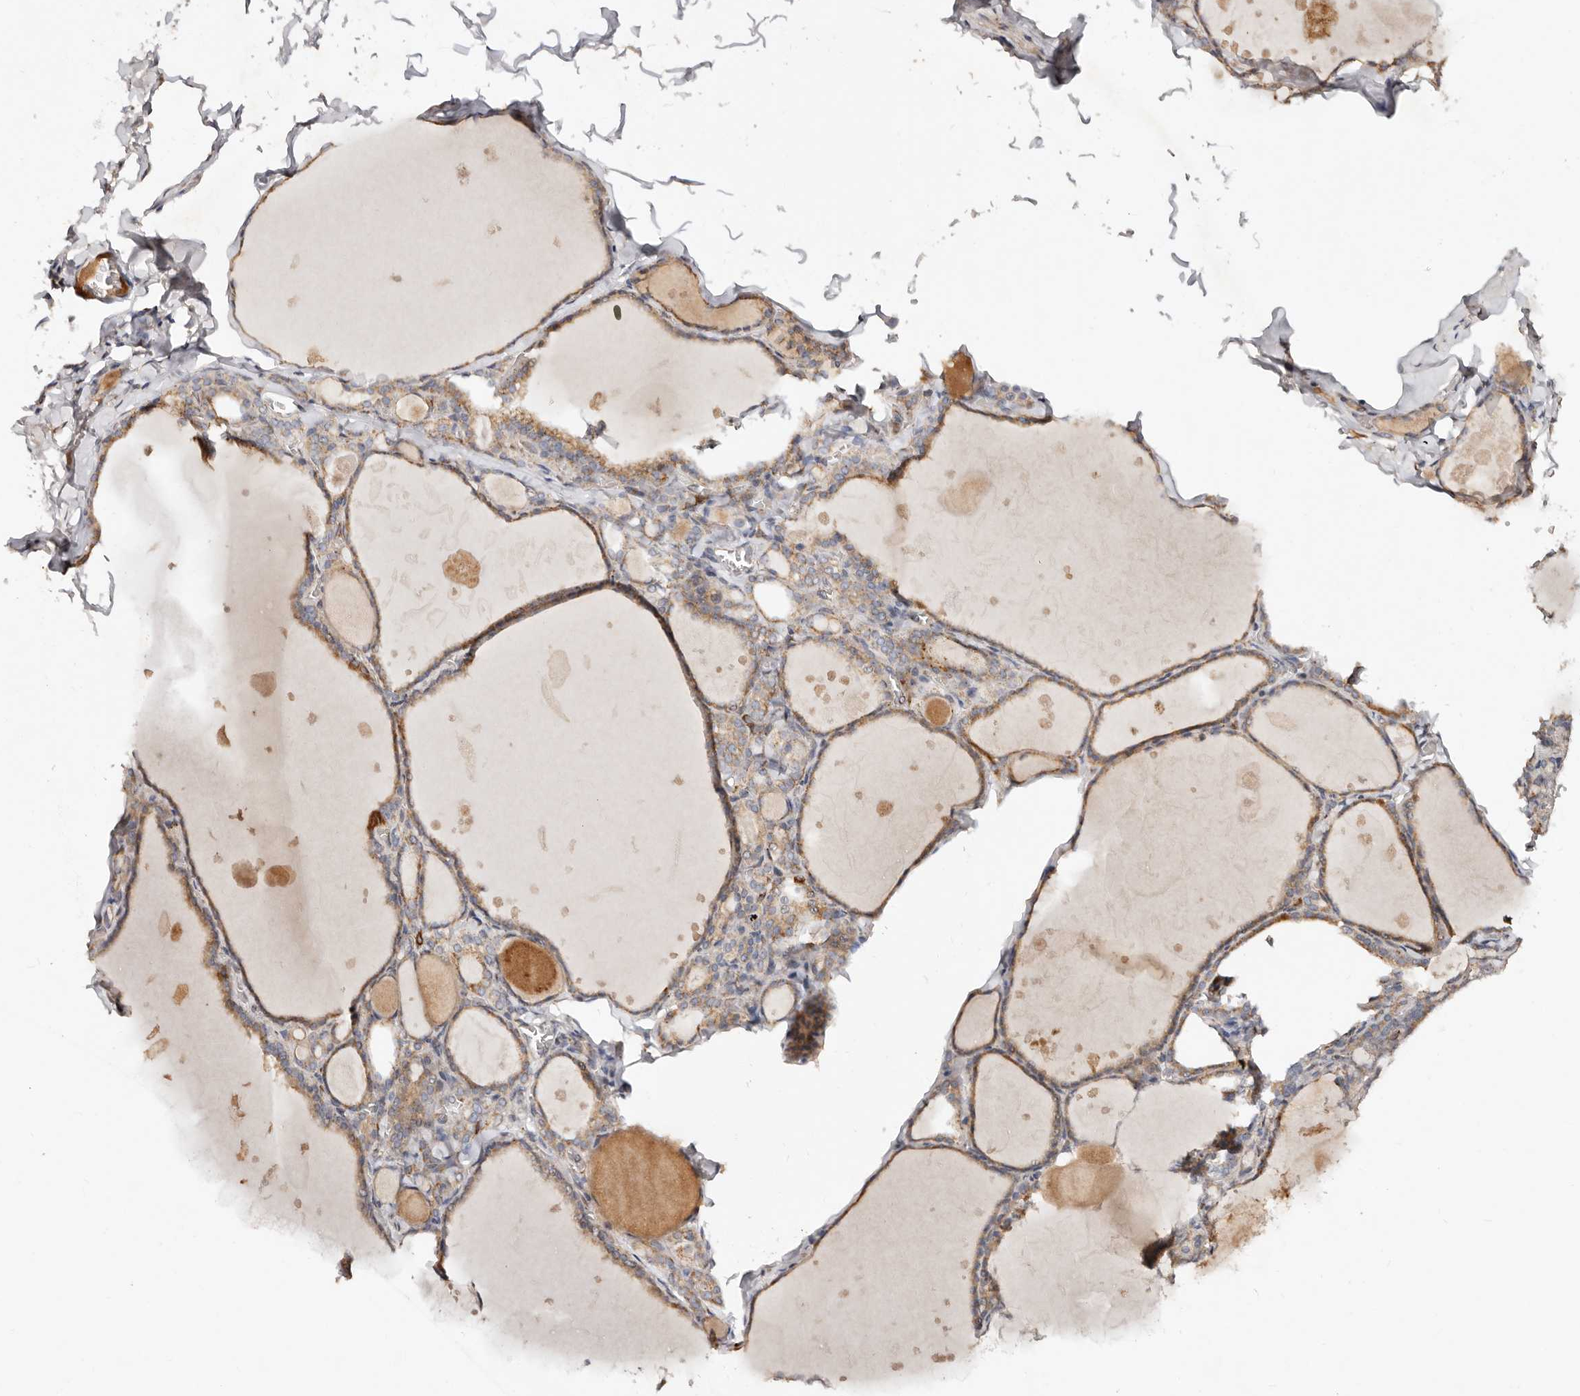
{"staining": {"intensity": "moderate", "quantity": "25%-75%", "location": "cytoplasmic/membranous"}, "tissue": "thyroid gland", "cell_type": "Glandular cells", "image_type": "normal", "snomed": [{"axis": "morphology", "description": "Normal tissue, NOS"}, {"axis": "topography", "description": "Thyroid gland"}], "caption": "Immunohistochemical staining of unremarkable human thyroid gland exhibits 25%-75% levels of moderate cytoplasmic/membranous protein staining in about 25%-75% of glandular cells. The protein of interest is shown in brown color, while the nuclei are stained blue.", "gene": "SERPINH1", "patient": {"sex": "male", "age": 56}}